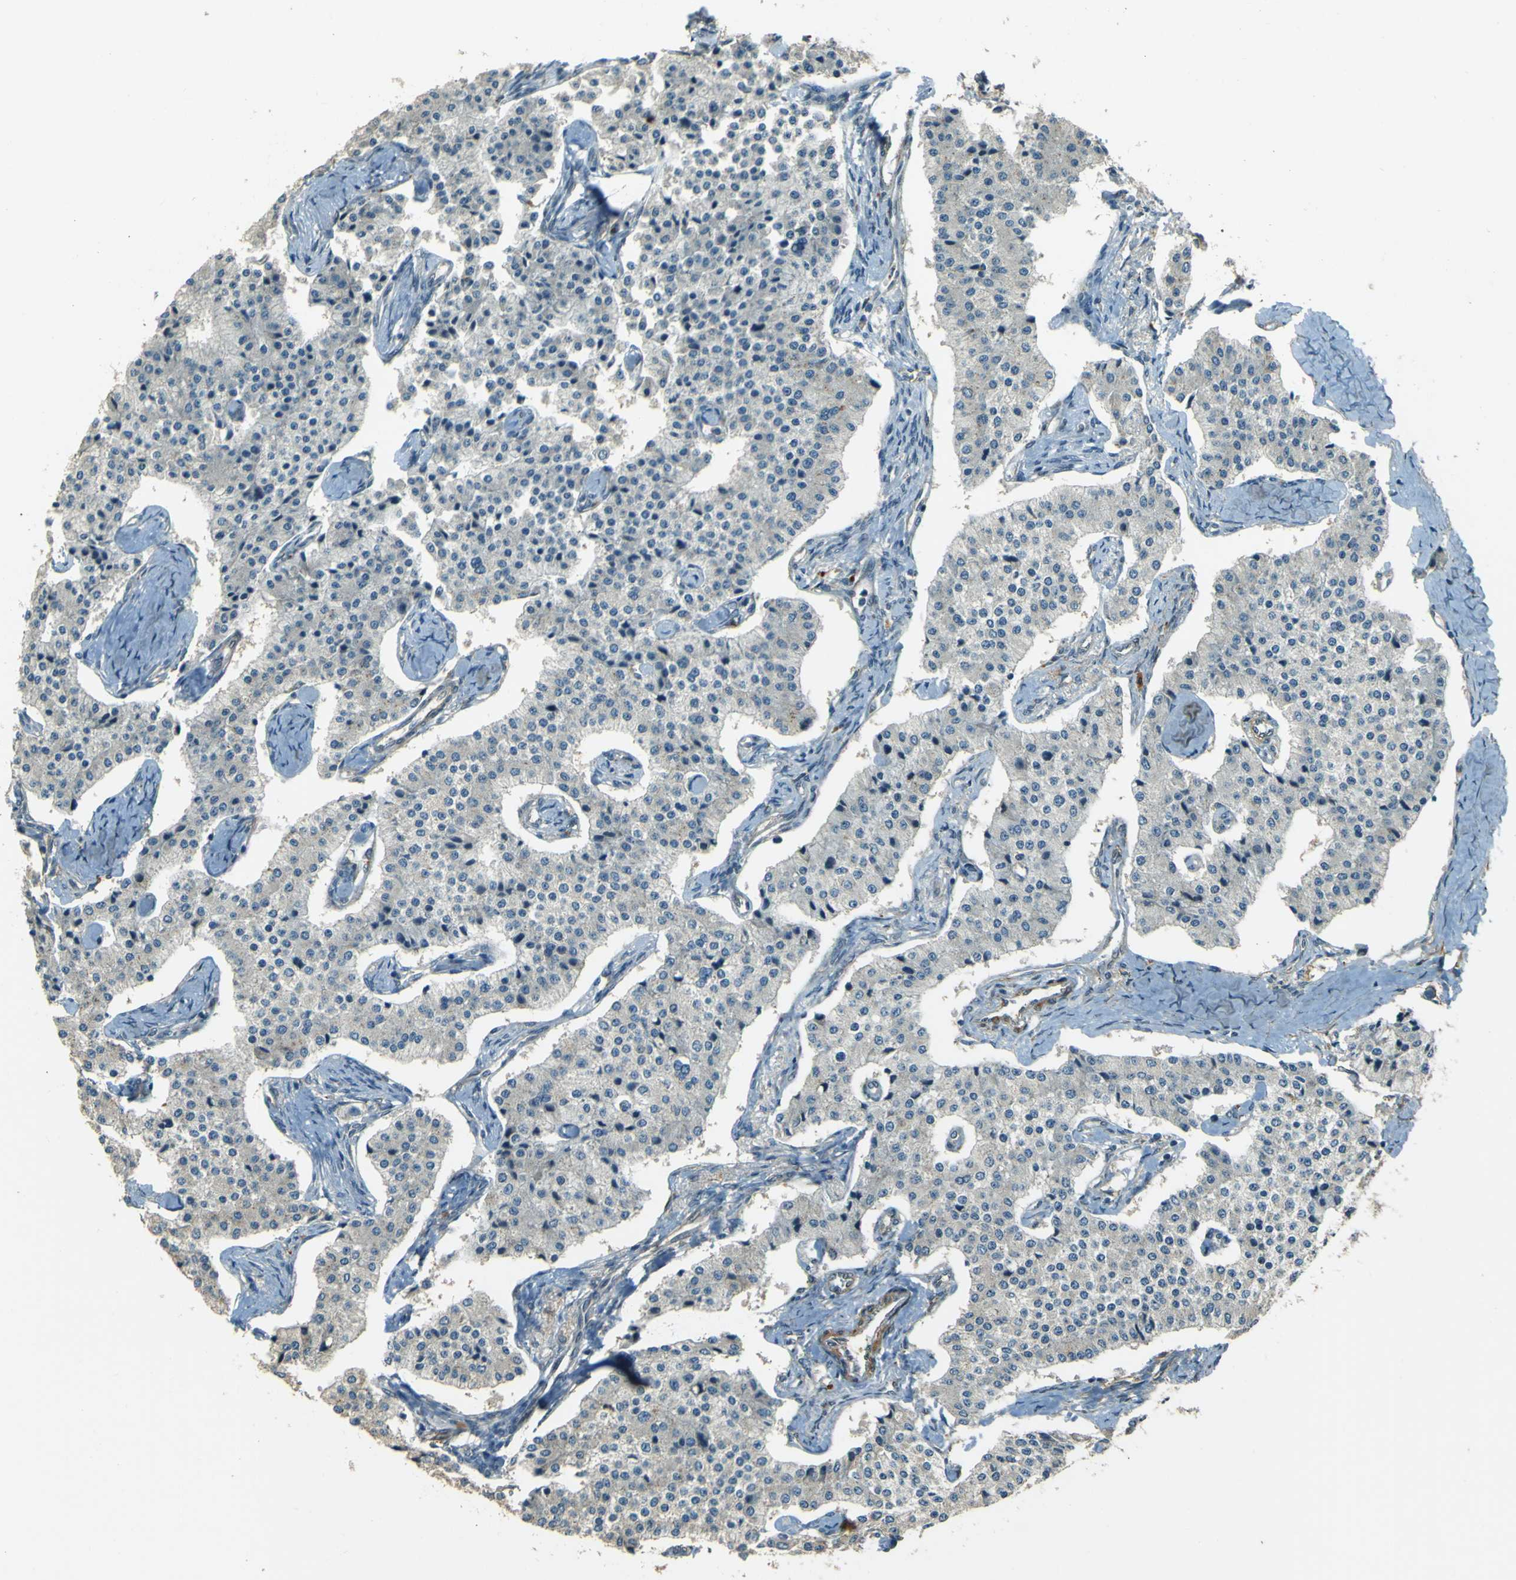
{"staining": {"intensity": "negative", "quantity": "none", "location": "none"}, "tissue": "carcinoid", "cell_type": "Tumor cells", "image_type": "cancer", "snomed": [{"axis": "morphology", "description": "Carcinoid, malignant, NOS"}, {"axis": "topography", "description": "Colon"}], "caption": "The histopathology image shows no significant positivity in tumor cells of malignant carcinoid.", "gene": "NEXN", "patient": {"sex": "female", "age": 52}}